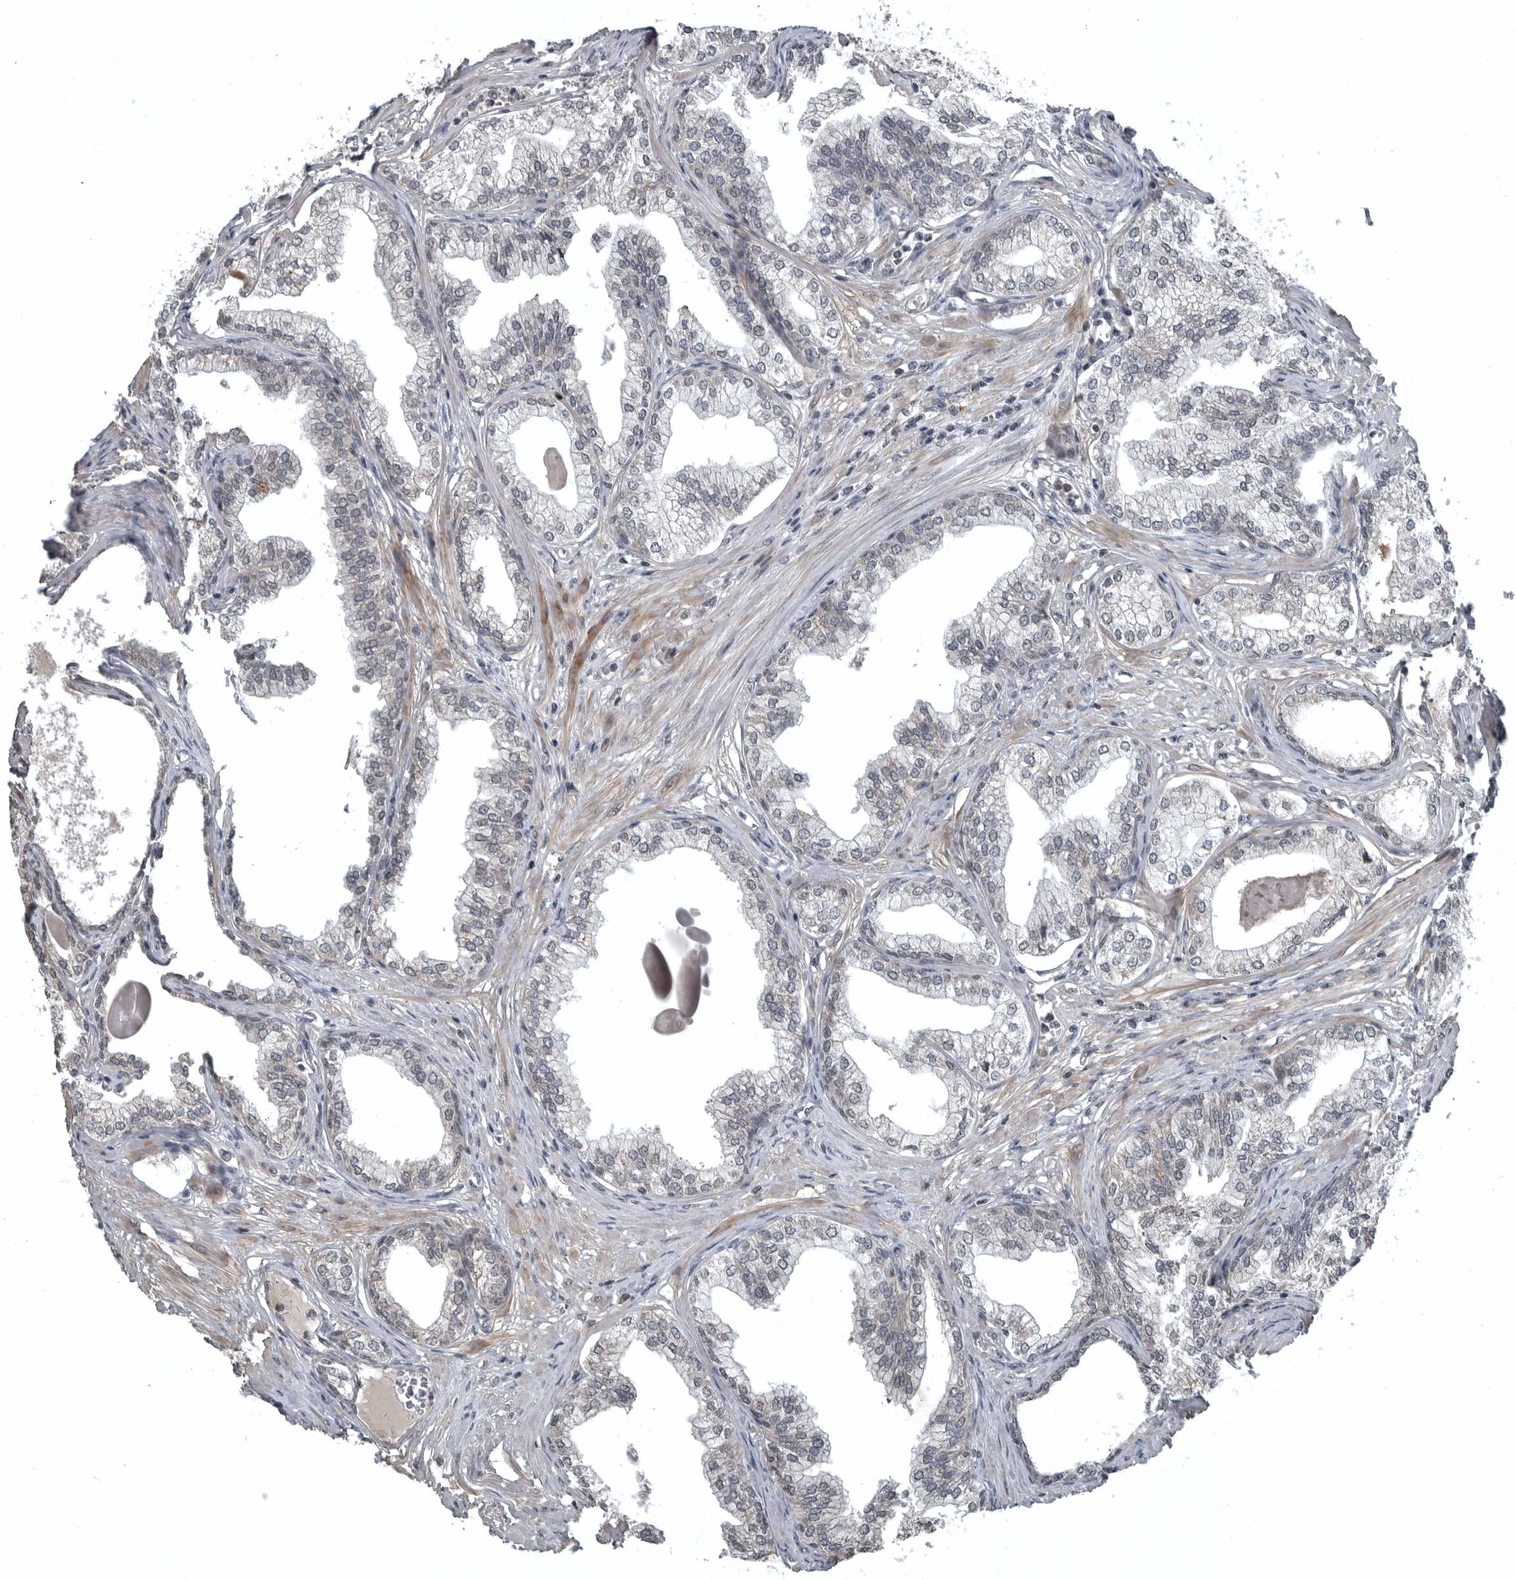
{"staining": {"intensity": "moderate", "quantity": "25%-75%", "location": "cytoplasmic/membranous,nuclear"}, "tissue": "prostate", "cell_type": "Glandular cells", "image_type": "normal", "snomed": [{"axis": "morphology", "description": "Normal tissue, NOS"}, {"axis": "morphology", "description": "Urothelial carcinoma, Low grade"}, {"axis": "topography", "description": "Urinary bladder"}, {"axis": "topography", "description": "Prostate"}], "caption": "This micrograph displays immunohistochemistry (IHC) staining of unremarkable prostate, with medium moderate cytoplasmic/membranous,nuclear staining in about 25%-75% of glandular cells.", "gene": "GAK", "patient": {"sex": "male", "age": 60}}